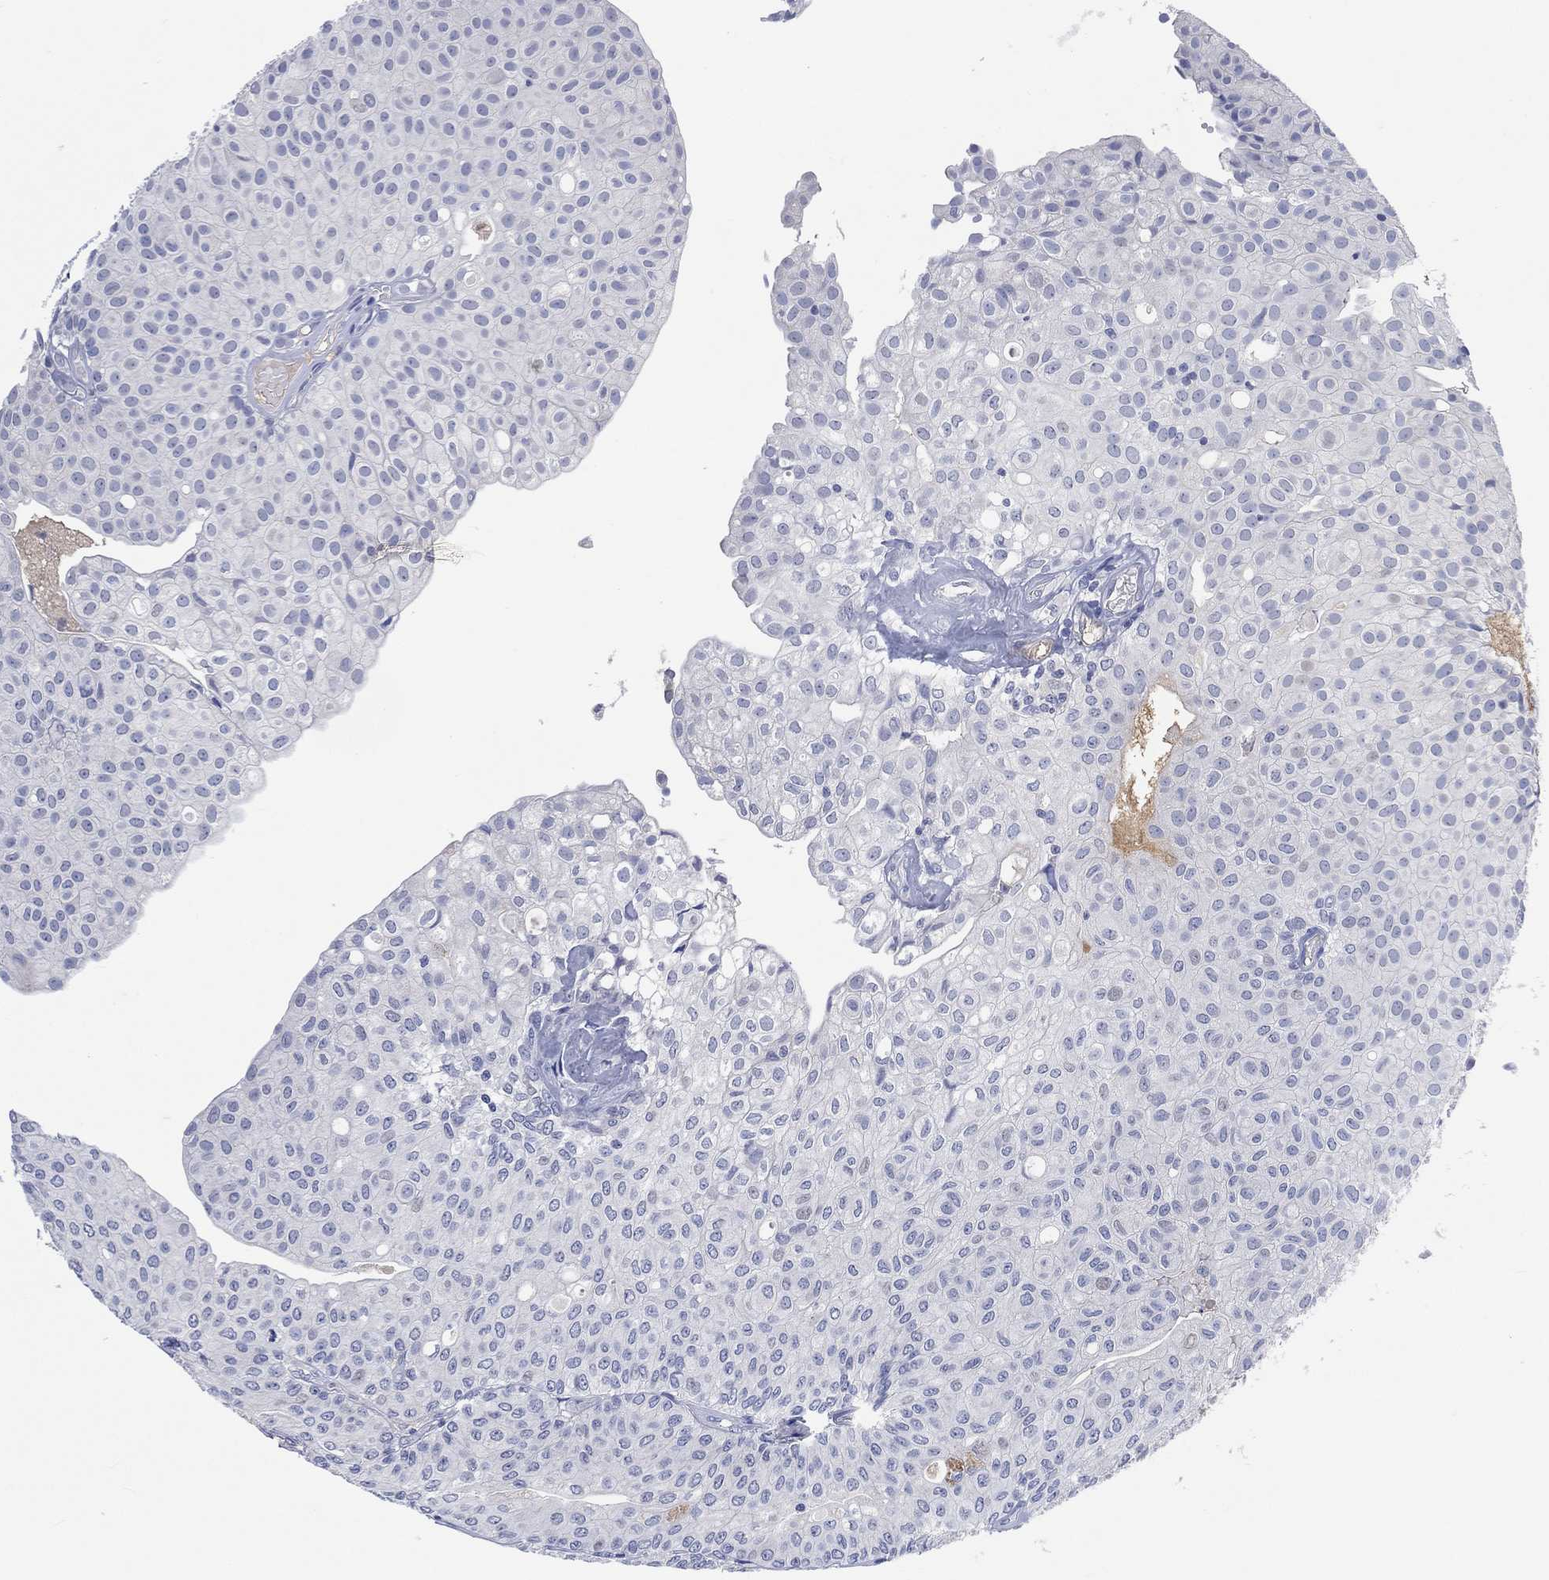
{"staining": {"intensity": "negative", "quantity": "none", "location": "none"}, "tissue": "urothelial cancer", "cell_type": "Tumor cells", "image_type": "cancer", "snomed": [{"axis": "morphology", "description": "Urothelial carcinoma, Low grade"}, {"axis": "topography", "description": "Urinary bladder"}], "caption": "Immunohistochemistry image of human urothelial cancer stained for a protein (brown), which reveals no expression in tumor cells. Brightfield microscopy of immunohistochemistry stained with DAB (3,3'-diaminobenzidine) (brown) and hematoxylin (blue), captured at high magnification.", "gene": "MSTN", "patient": {"sex": "male", "age": 89}}